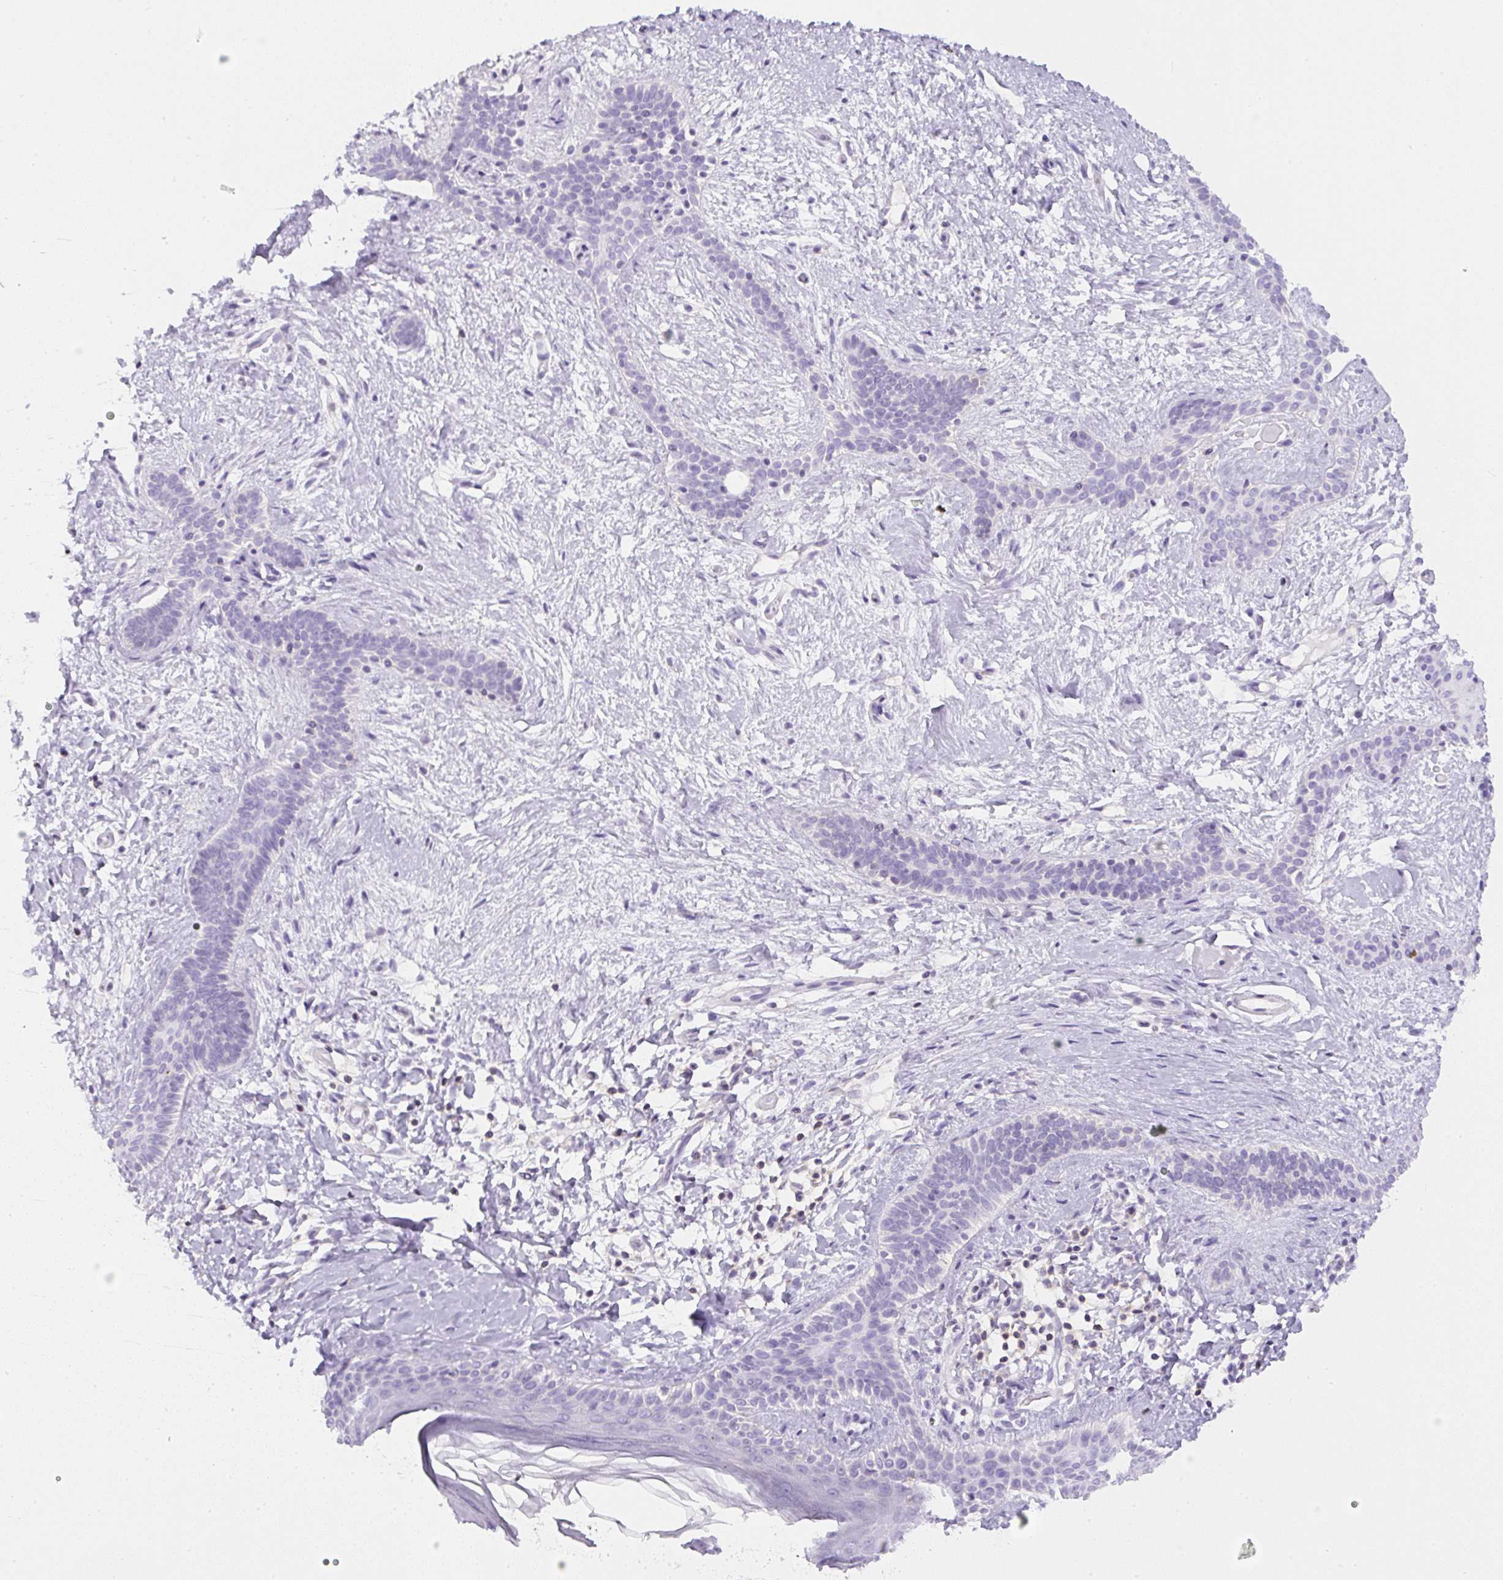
{"staining": {"intensity": "negative", "quantity": "none", "location": "none"}, "tissue": "skin cancer", "cell_type": "Tumor cells", "image_type": "cancer", "snomed": [{"axis": "morphology", "description": "Basal cell carcinoma"}, {"axis": "topography", "description": "Skin"}], "caption": "Immunohistochemical staining of skin cancer reveals no significant expression in tumor cells.", "gene": "PIP5KL1", "patient": {"sex": "male", "age": 78}}